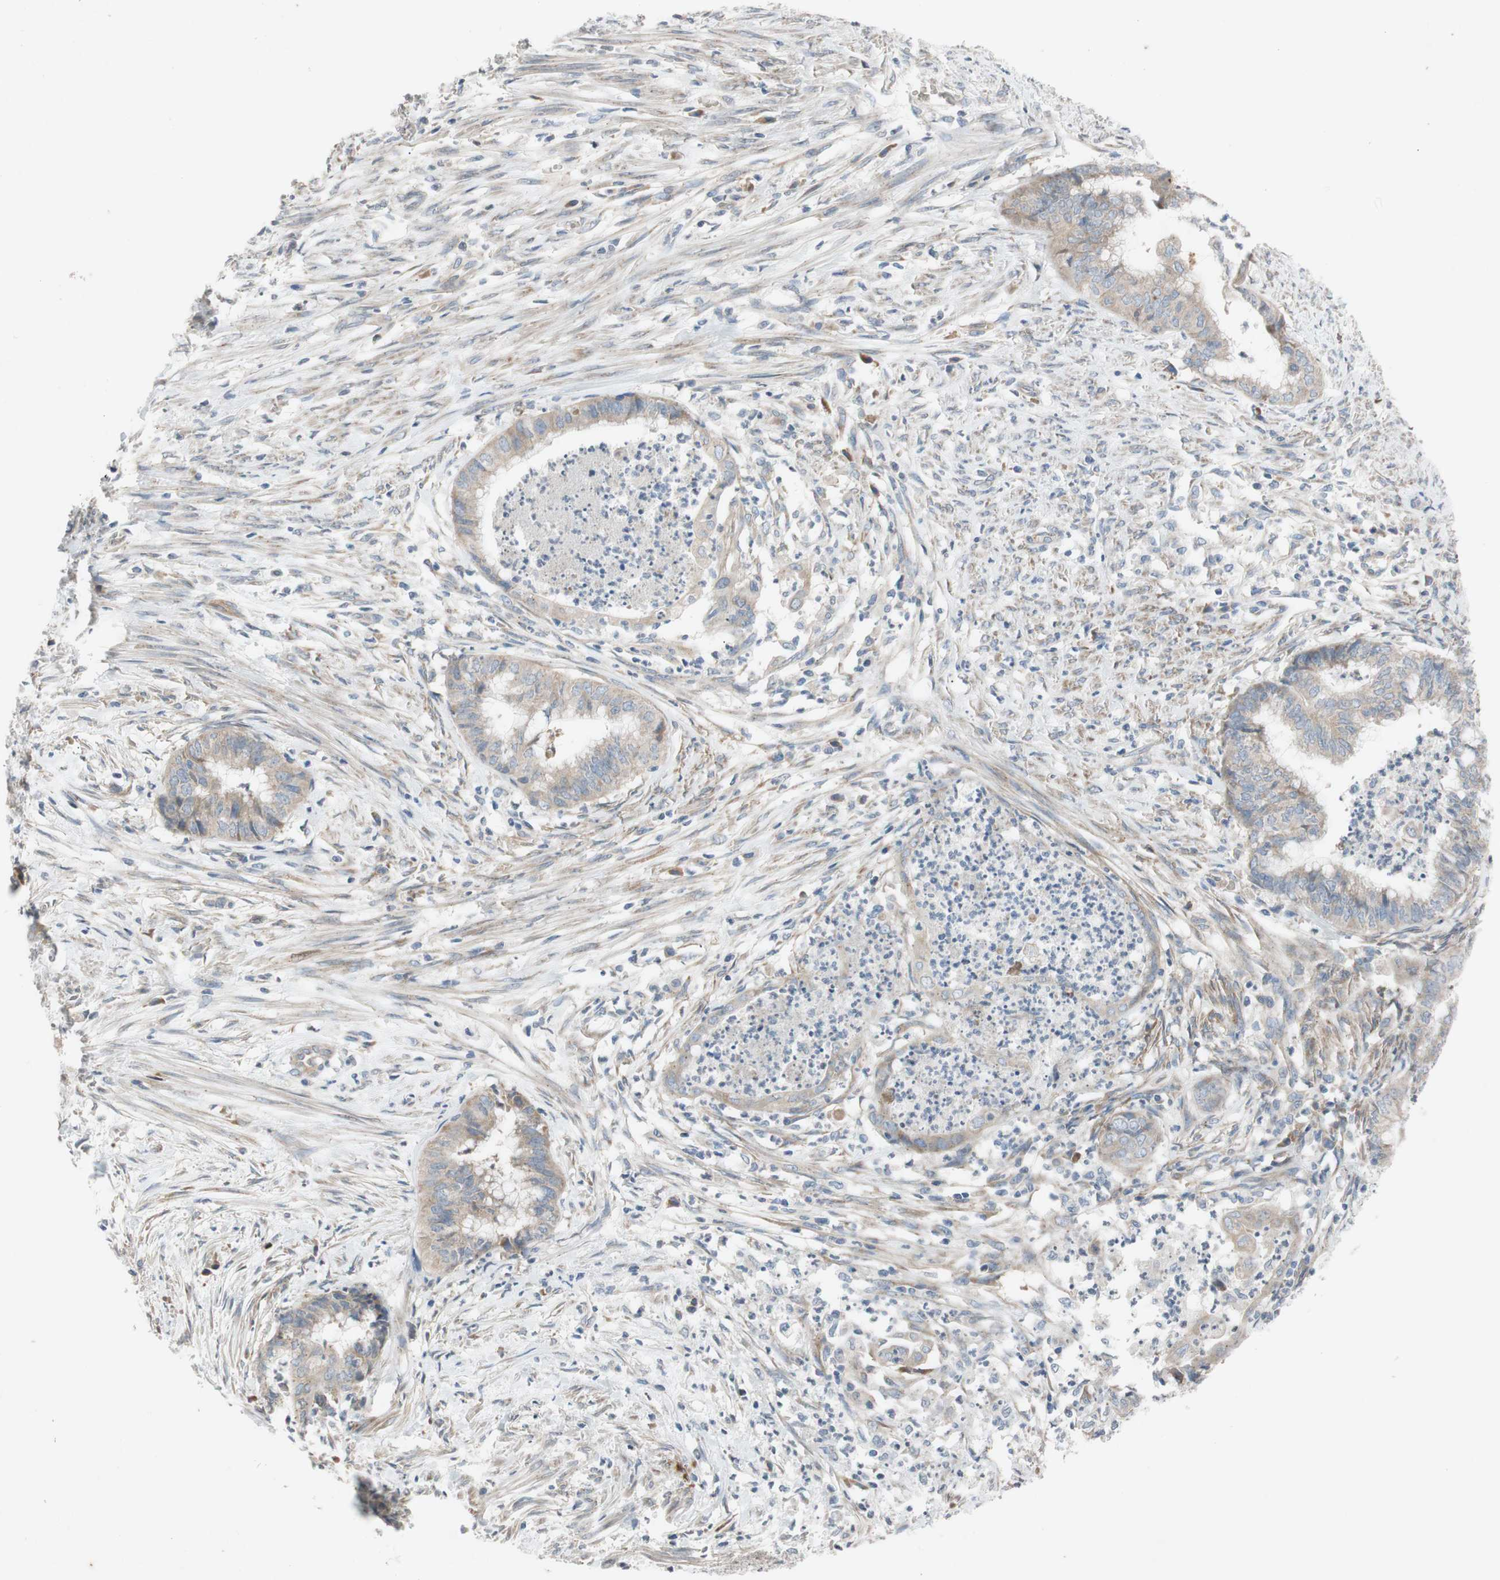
{"staining": {"intensity": "weak", "quantity": ">75%", "location": "cytoplasmic/membranous"}, "tissue": "endometrial cancer", "cell_type": "Tumor cells", "image_type": "cancer", "snomed": [{"axis": "morphology", "description": "Necrosis, NOS"}, {"axis": "morphology", "description": "Adenocarcinoma, NOS"}, {"axis": "topography", "description": "Endometrium"}], "caption": "IHC micrograph of neoplastic tissue: adenocarcinoma (endometrial) stained using immunohistochemistry demonstrates low levels of weak protein expression localized specifically in the cytoplasmic/membranous of tumor cells, appearing as a cytoplasmic/membranous brown color.", "gene": "ADD2", "patient": {"sex": "female", "age": 79}}